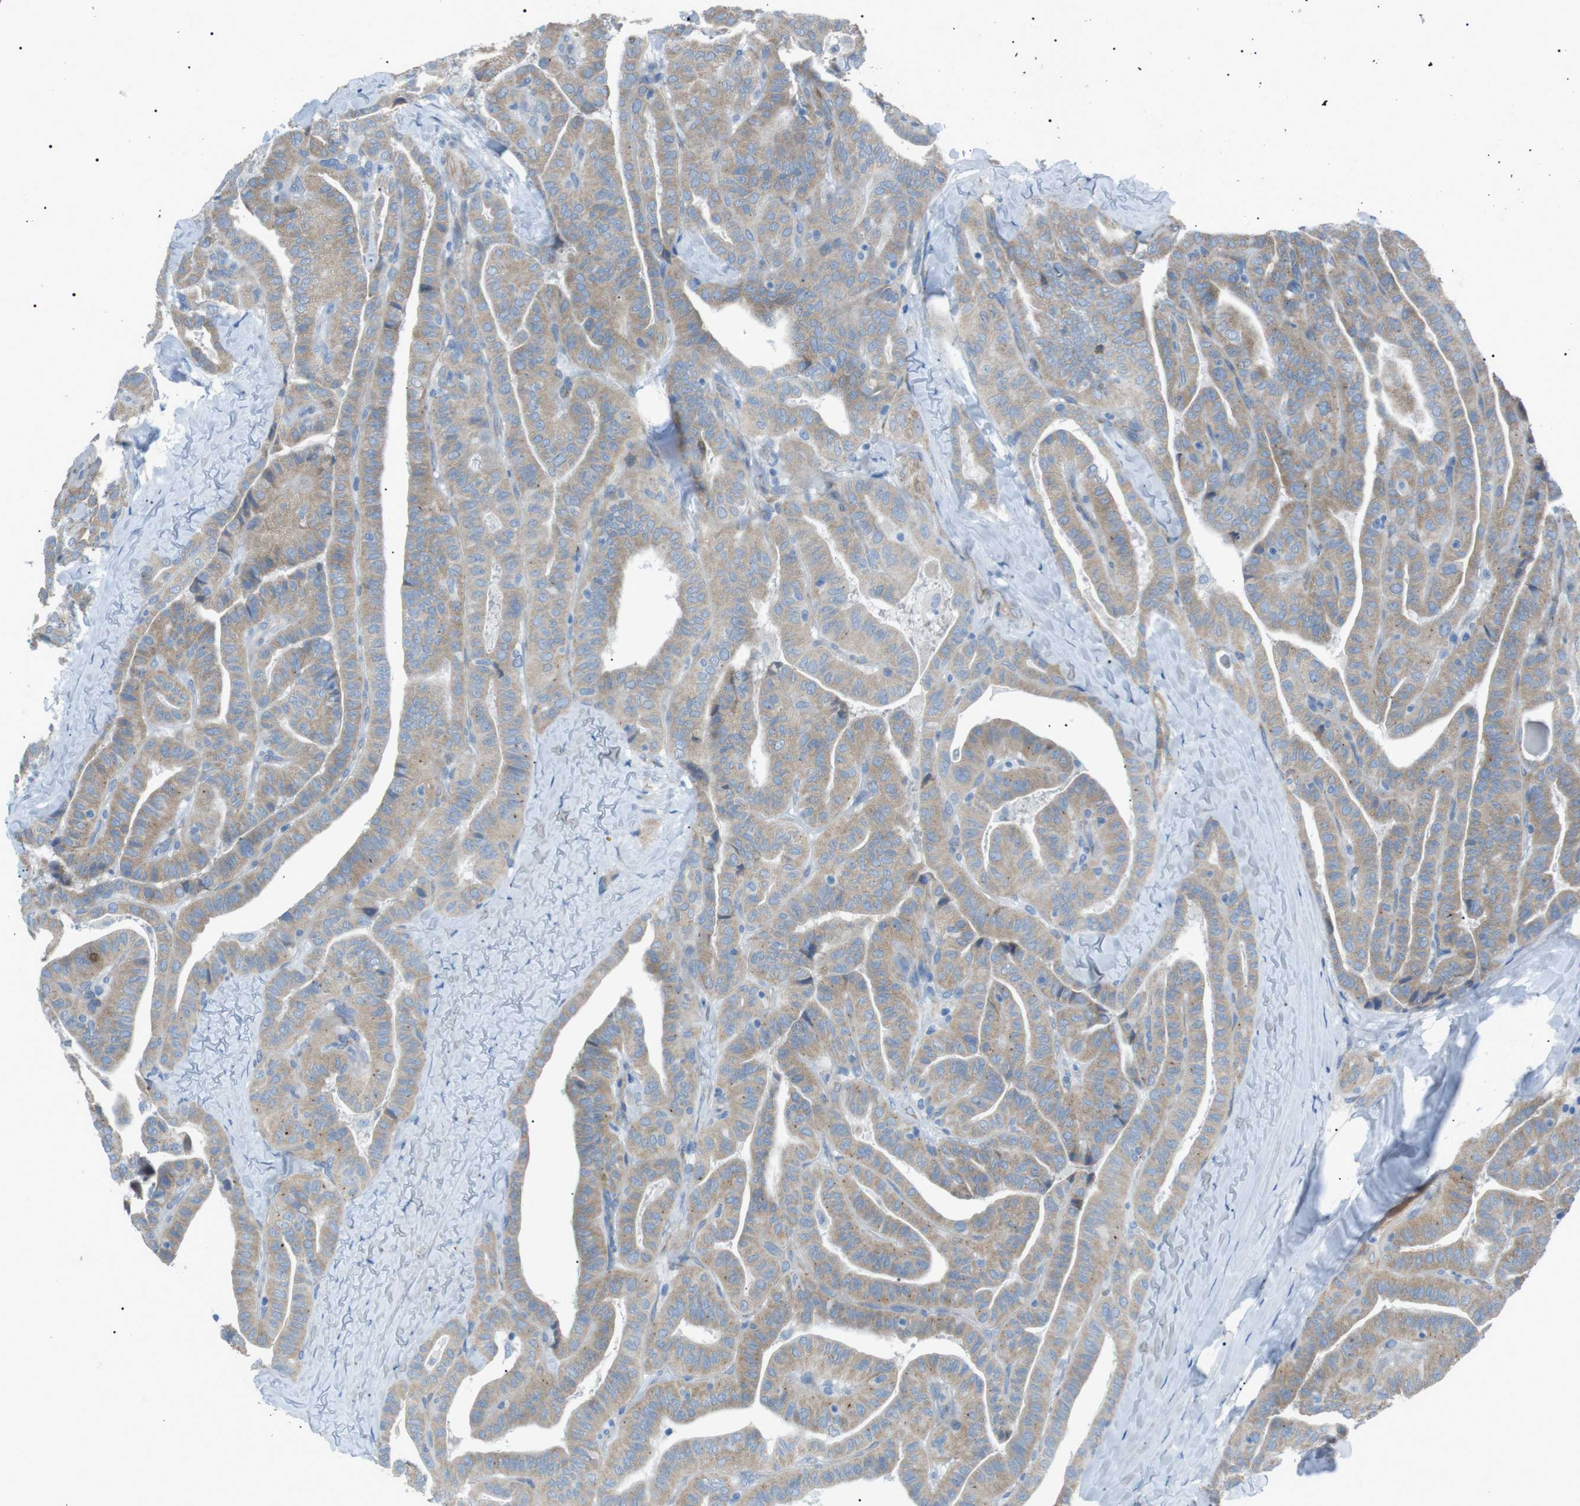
{"staining": {"intensity": "moderate", "quantity": ">75%", "location": "cytoplasmic/membranous"}, "tissue": "thyroid cancer", "cell_type": "Tumor cells", "image_type": "cancer", "snomed": [{"axis": "morphology", "description": "Papillary adenocarcinoma, NOS"}, {"axis": "topography", "description": "Thyroid gland"}], "caption": "A histopathology image of human papillary adenocarcinoma (thyroid) stained for a protein exhibits moderate cytoplasmic/membranous brown staining in tumor cells.", "gene": "MTARC2", "patient": {"sex": "male", "age": 77}}